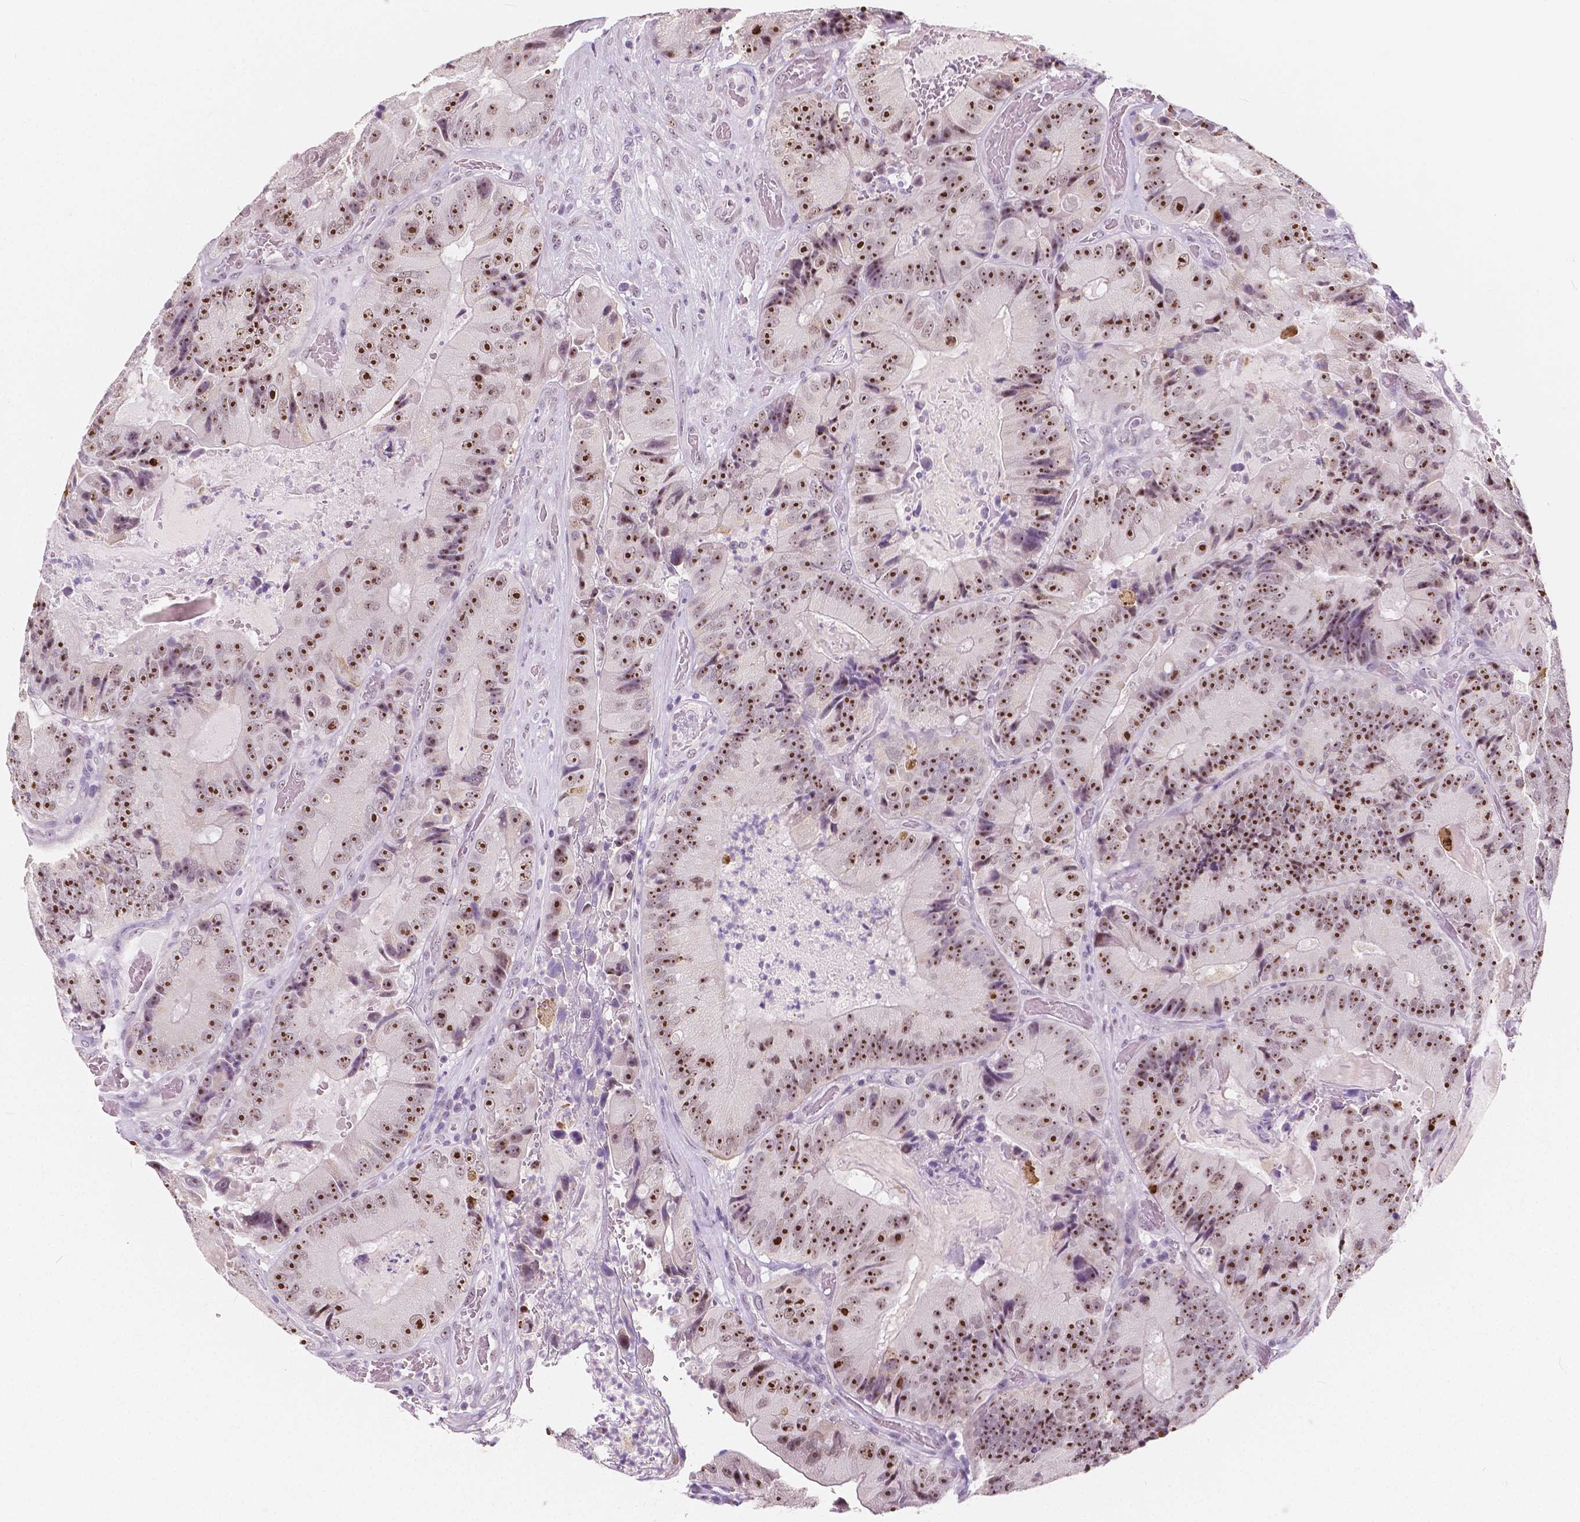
{"staining": {"intensity": "strong", "quantity": ">75%", "location": "nuclear"}, "tissue": "colorectal cancer", "cell_type": "Tumor cells", "image_type": "cancer", "snomed": [{"axis": "morphology", "description": "Adenocarcinoma, NOS"}, {"axis": "topography", "description": "Colon"}], "caption": "Strong nuclear positivity for a protein is seen in about >75% of tumor cells of adenocarcinoma (colorectal) using immunohistochemistry.", "gene": "NOLC1", "patient": {"sex": "female", "age": 86}}